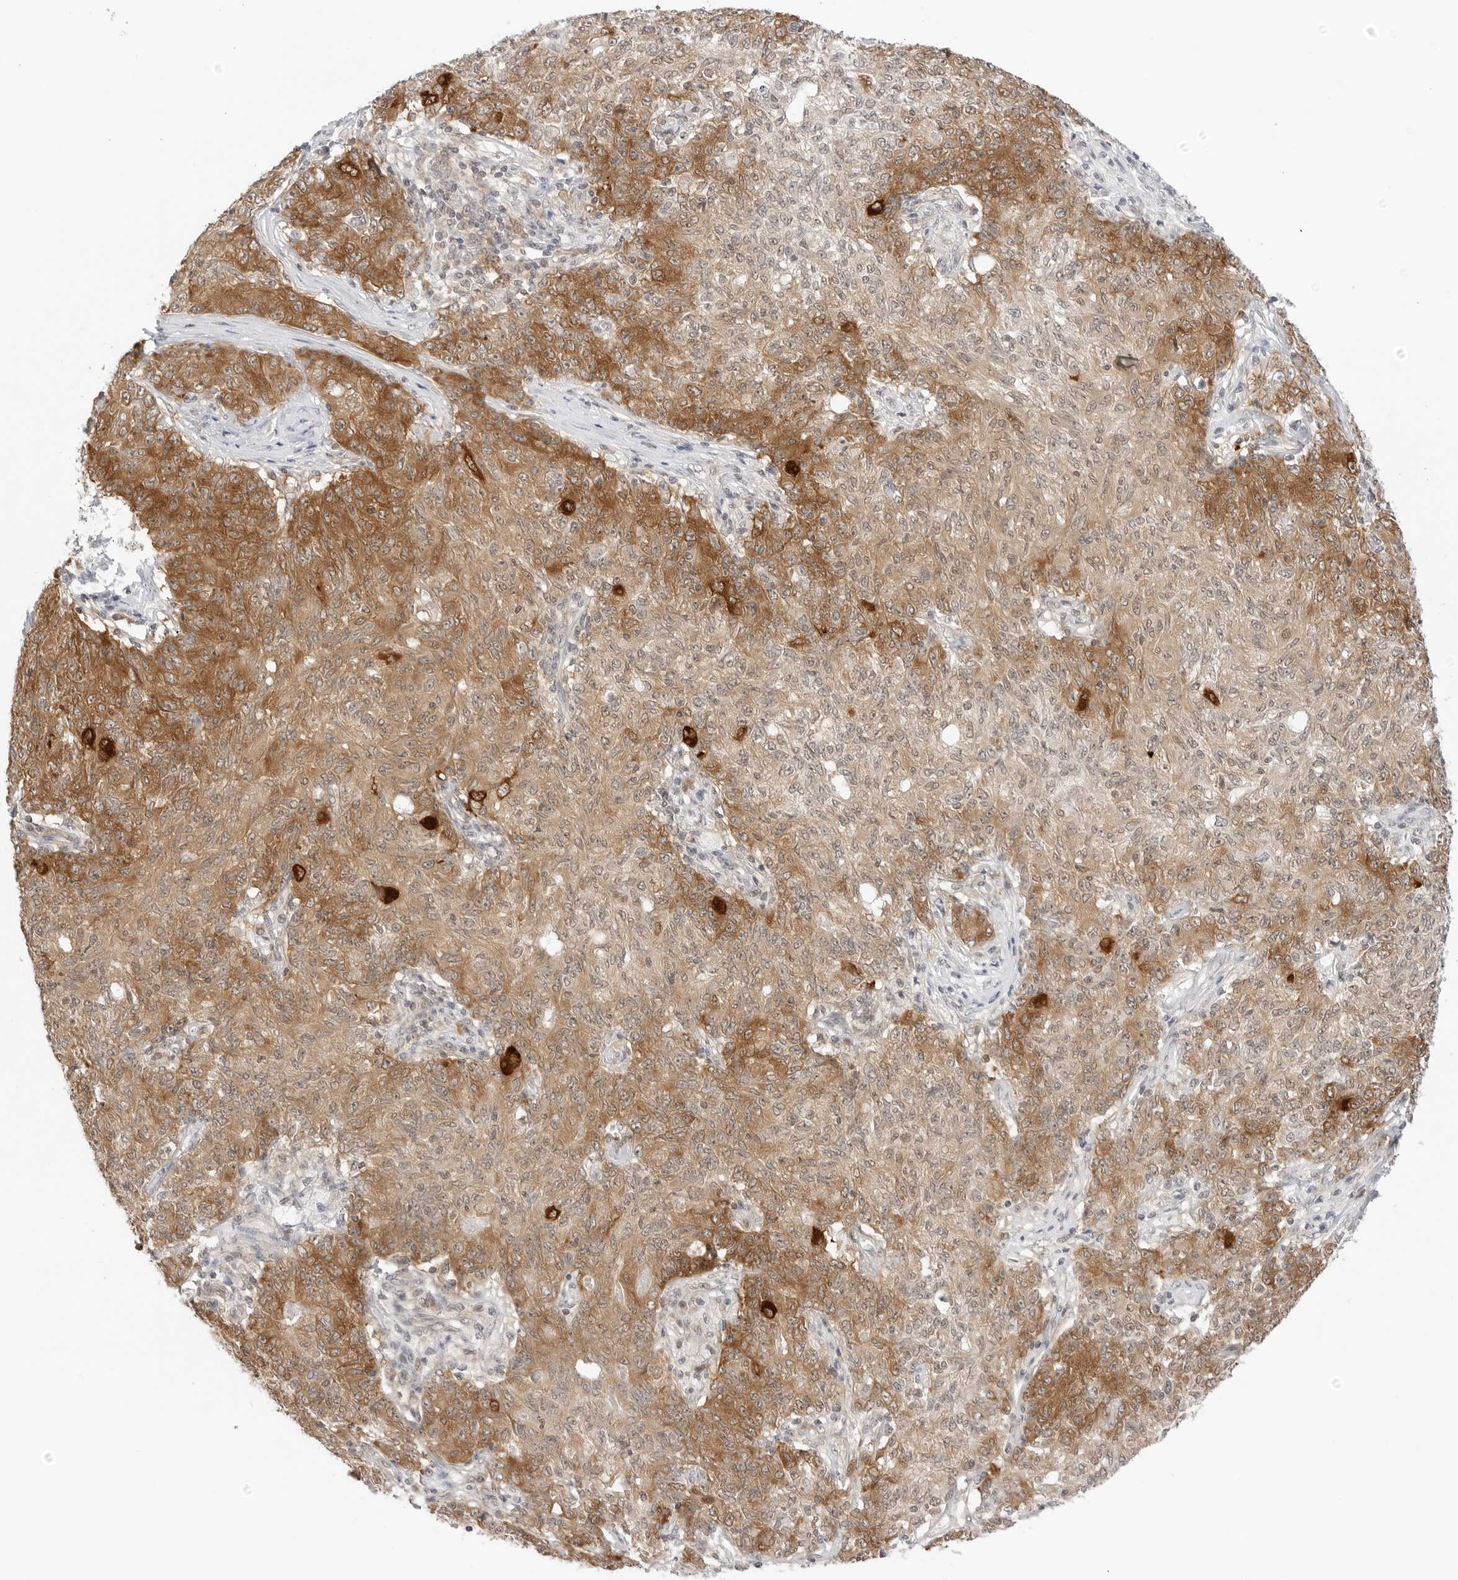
{"staining": {"intensity": "strong", "quantity": "25%-75%", "location": "cytoplasmic/membranous"}, "tissue": "ovarian cancer", "cell_type": "Tumor cells", "image_type": "cancer", "snomed": [{"axis": "morphology", "description": "Carcinoma, endometroid"}, {"axis": "topography", "description": "Ovary"}], "caption": "Ovarian endometroid carcinoma stained with a protein marker shows strong staining in tumor cells.", "gene": "NUDC", "patient": {"sex": "female", "age": 42}}